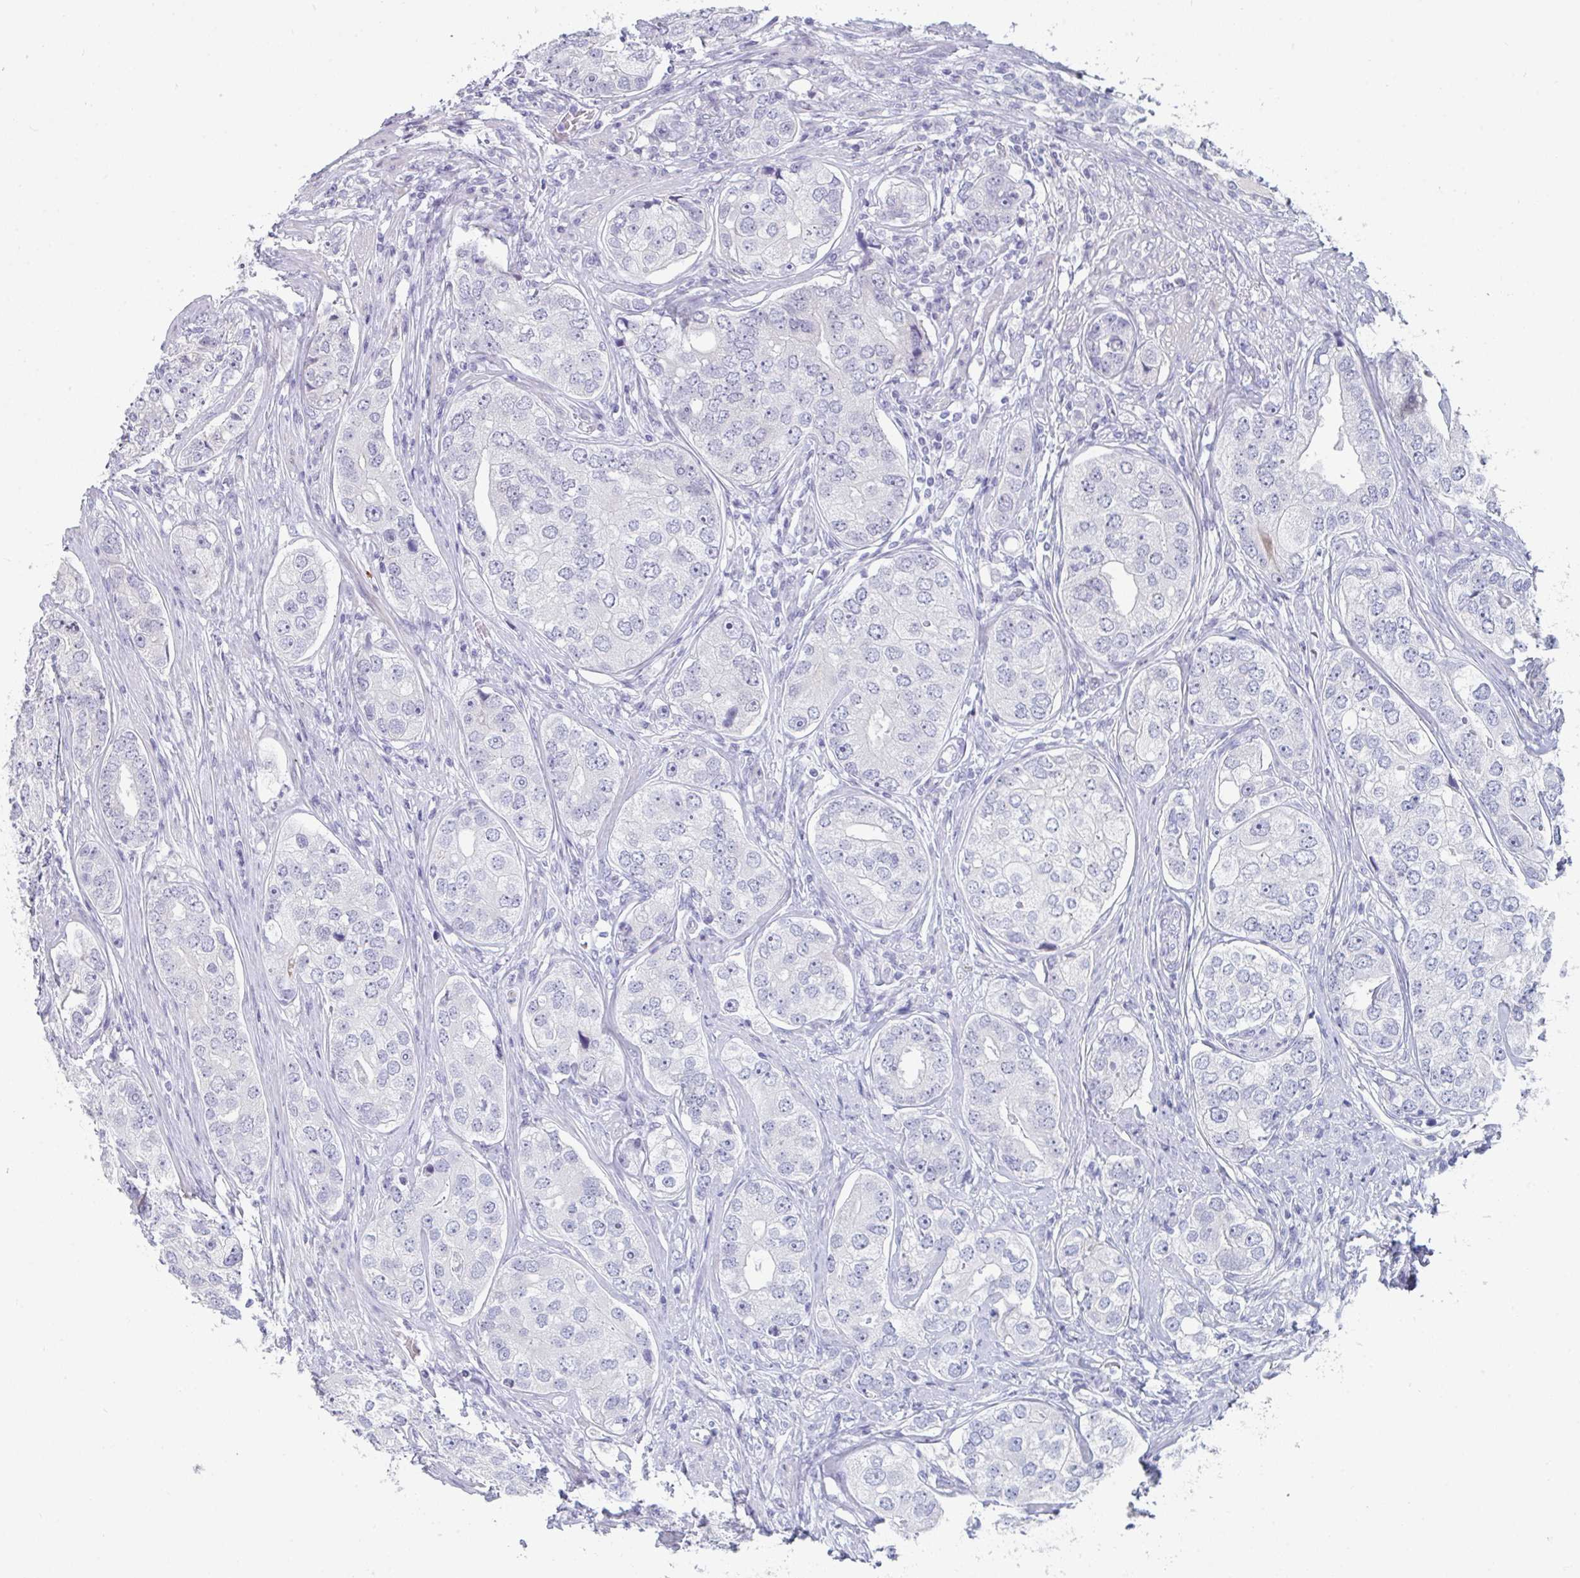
{"staining": {"intensity": "negative", "quantity": "none", "location": "none"}, "tissue": "prostate cancer", "cell_type": "Tumor cells", "image_type": "cancer", "snomed": [{"axis": "morphology", "description": "Adenocarcinoma, High grade"}, {"axis": "topography", "description": "Prostate"}], "caption": "Tumor cells are negative for protein expression in human adenocarcinoma (high-grade) (prostate). The staining is performed using DAB brown chromogen with nuclei counter-stained in using hematoxylin.", "gene": "RUBCN", "patient": {"sex": "male", "age": 60}}